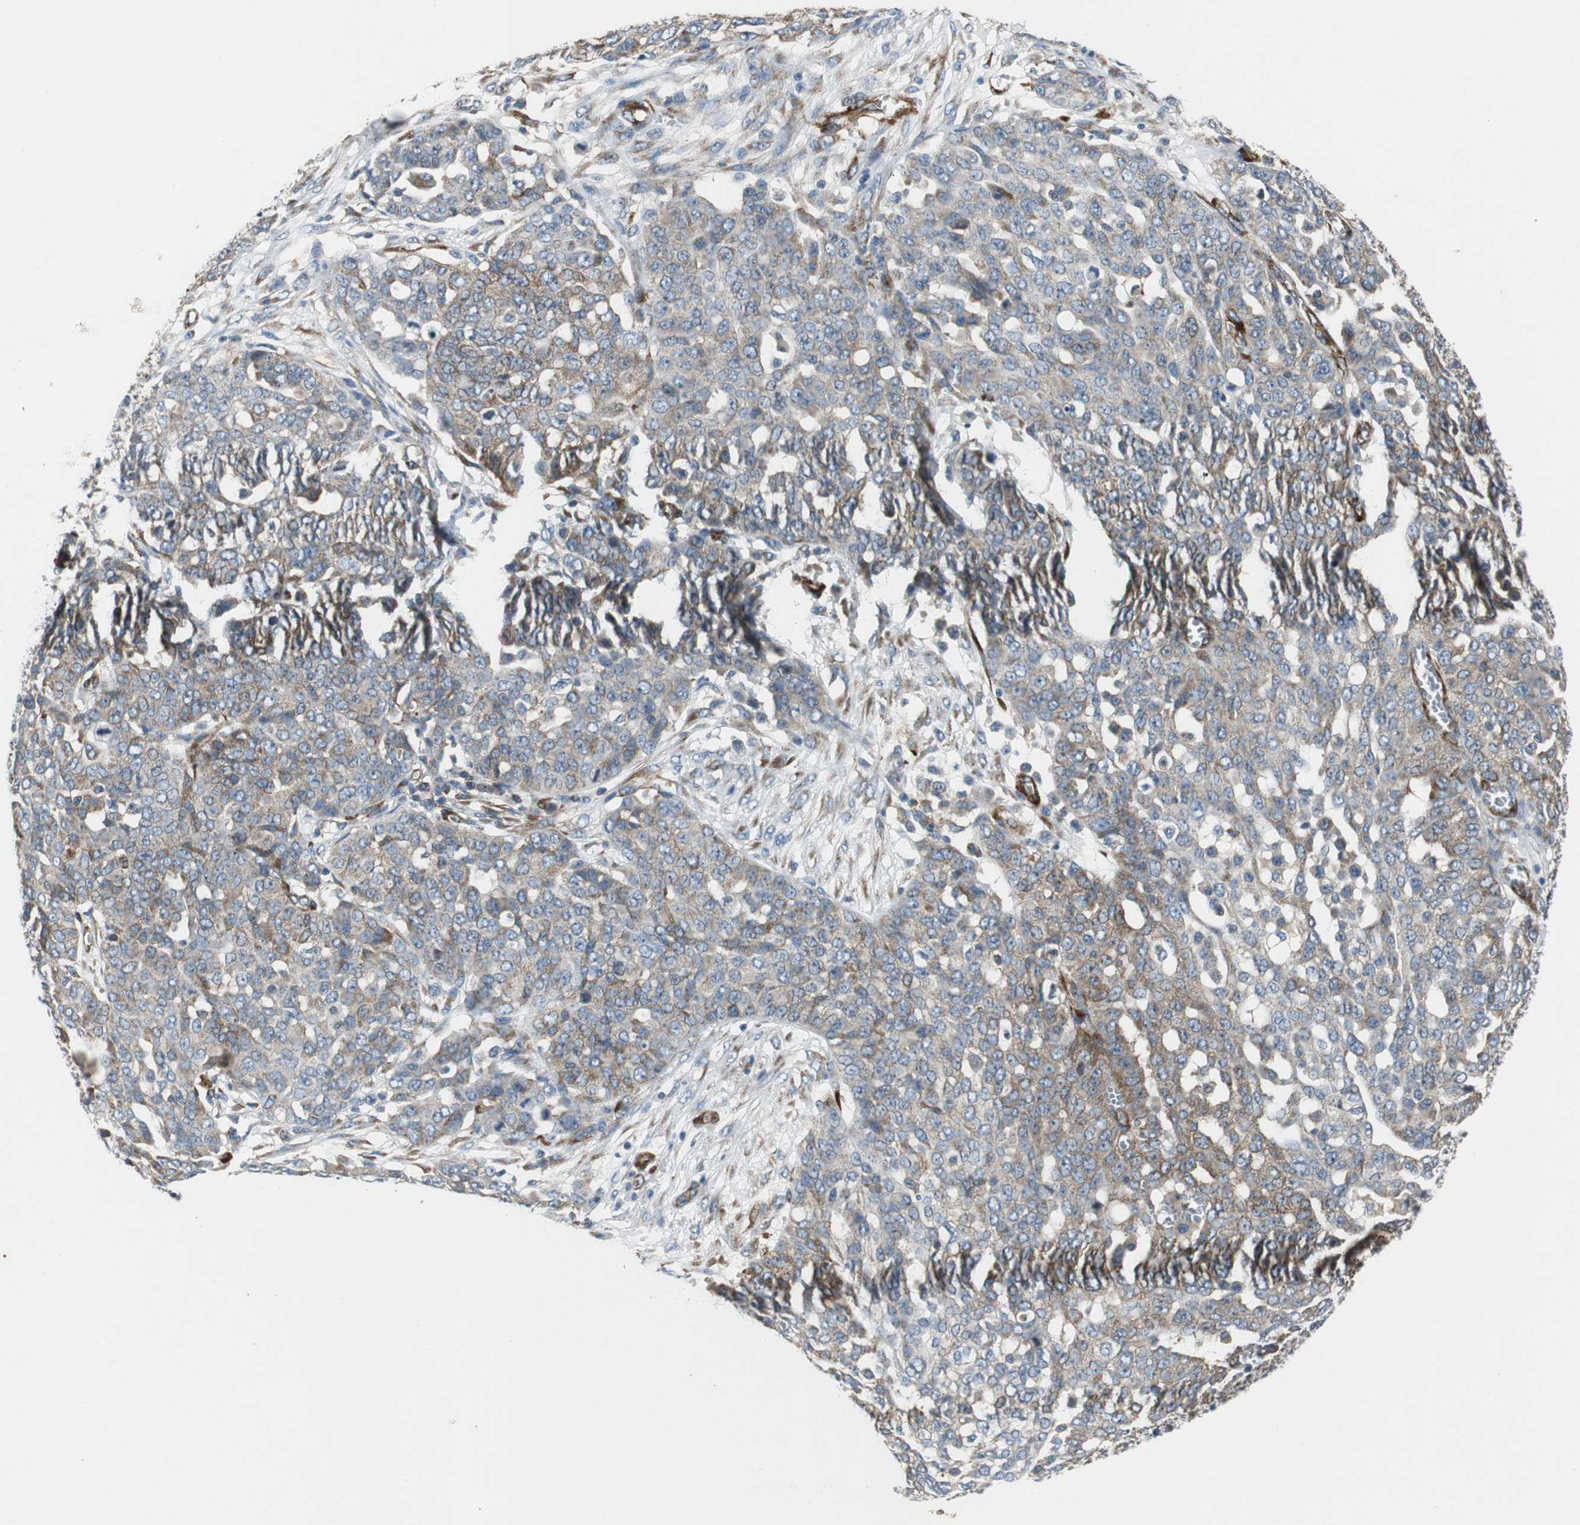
{"staining": {"intensity": "weak", "quantity": ">75%", "location": "cytoplasmic/membranous"}, "tissue": "ovarian cancer", "cell_type": "Tumor cells", "image_type": "cancer", "snomed": [{"axis": "morphology", "description": "Cystadenocarcinoma, serous, NOS"}, {"axis": "topography", "description": "Soft tissue"}, {"axis": "topography", "description": "Ovary"}], "caption": "Protein analysis of ovarian cancer tissue demonstrates weak cytoplasmic/membranous staining in approximately >75% of tumor cells.", "gene": "ISCU", "patient": {"sex": "female", "age": 57}}